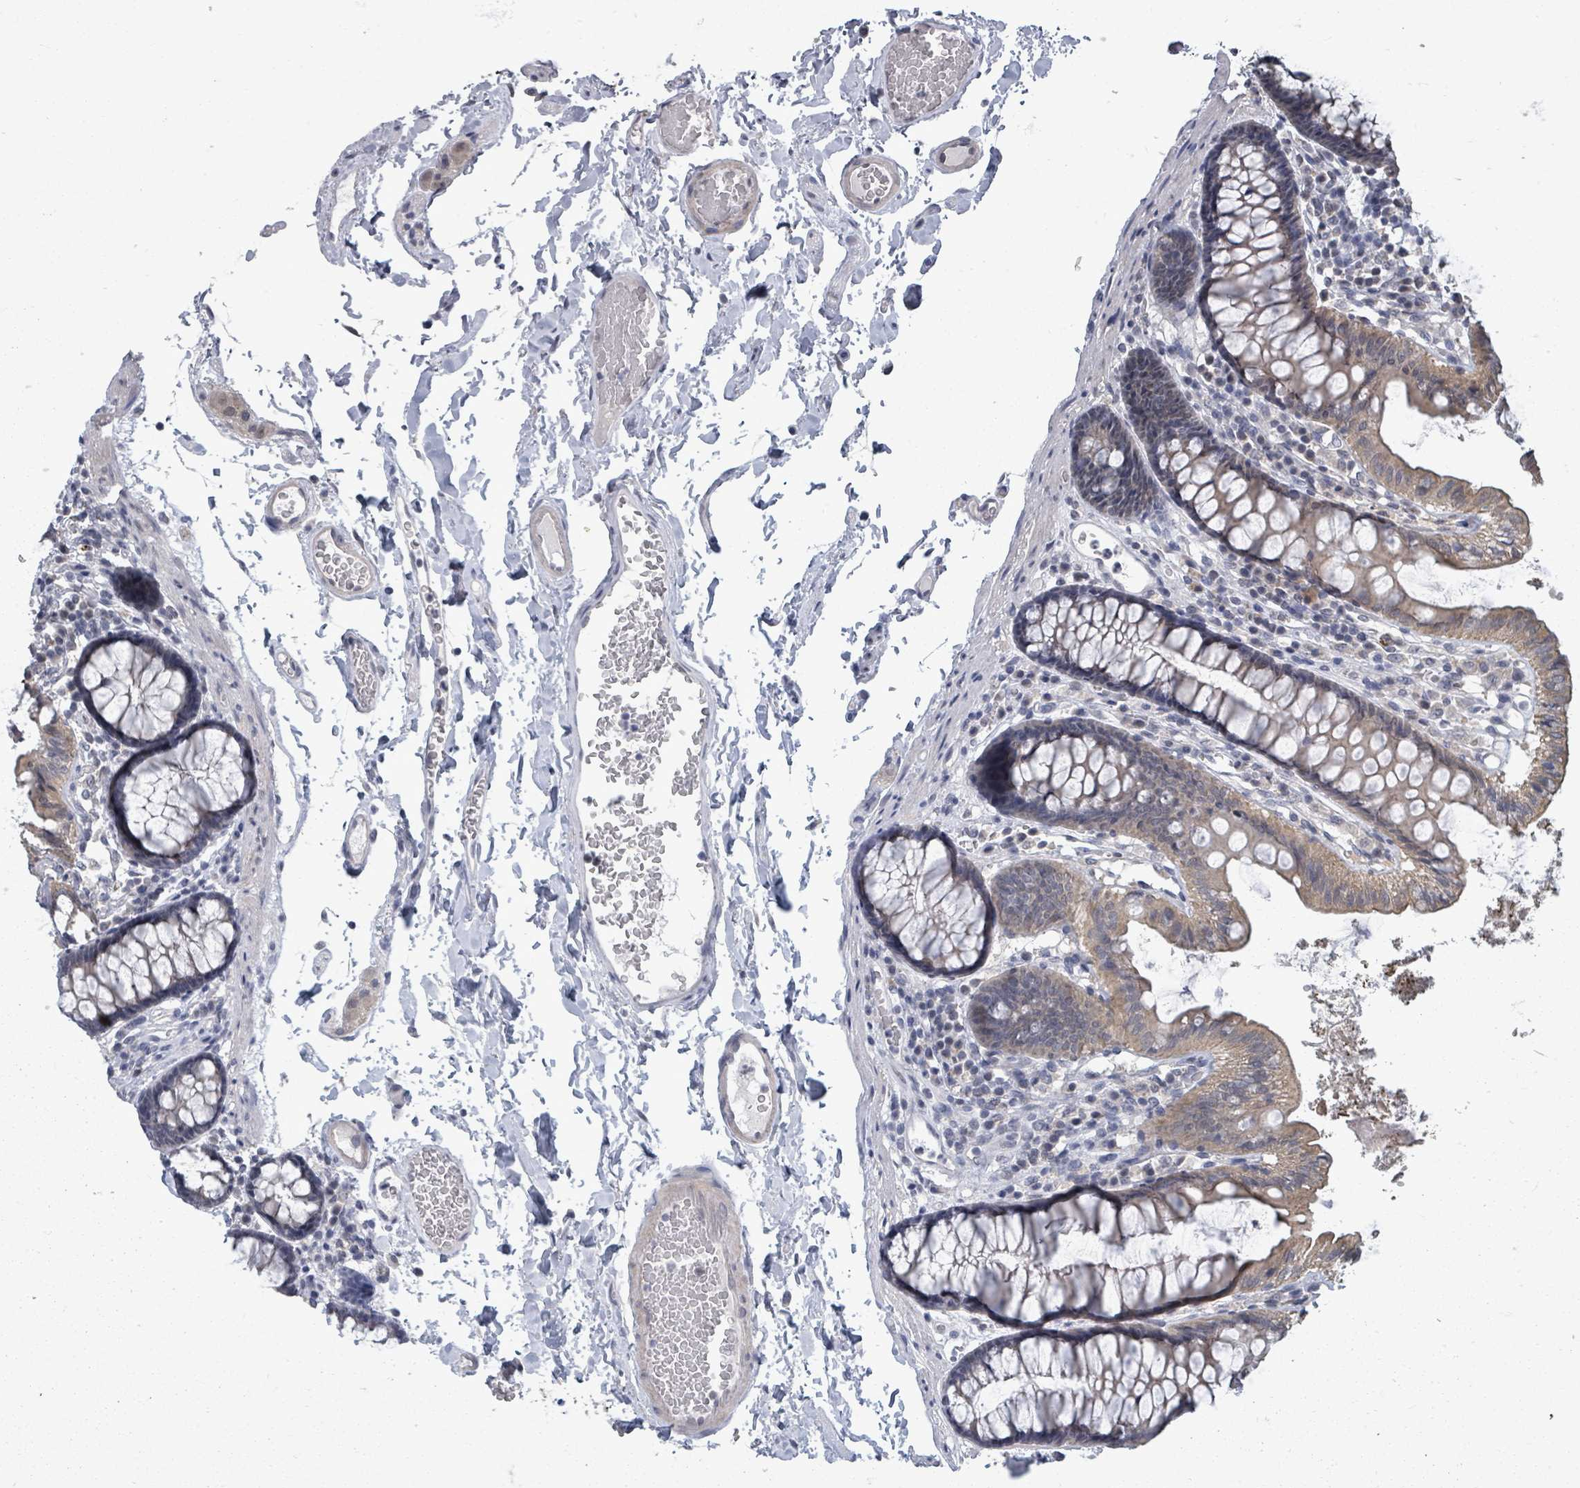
{"staining": {"intensity": "negative", "quantity": "none", "location": "none"}, "tissue": "colon", "cell_type": "Endothelial cells", "image_type": "normal", "snomed": [{"axis": "morphology", "description": "Normal tissue, NOS"}, {"axis": "topography", "description": "Colon"}], "caption": "Immunohistochemistry (IHC) of unremarkable human colon shows no expression in endothelial cells.", "gene": "ASB12", "patient": {"sex": "male", "age": 84}}